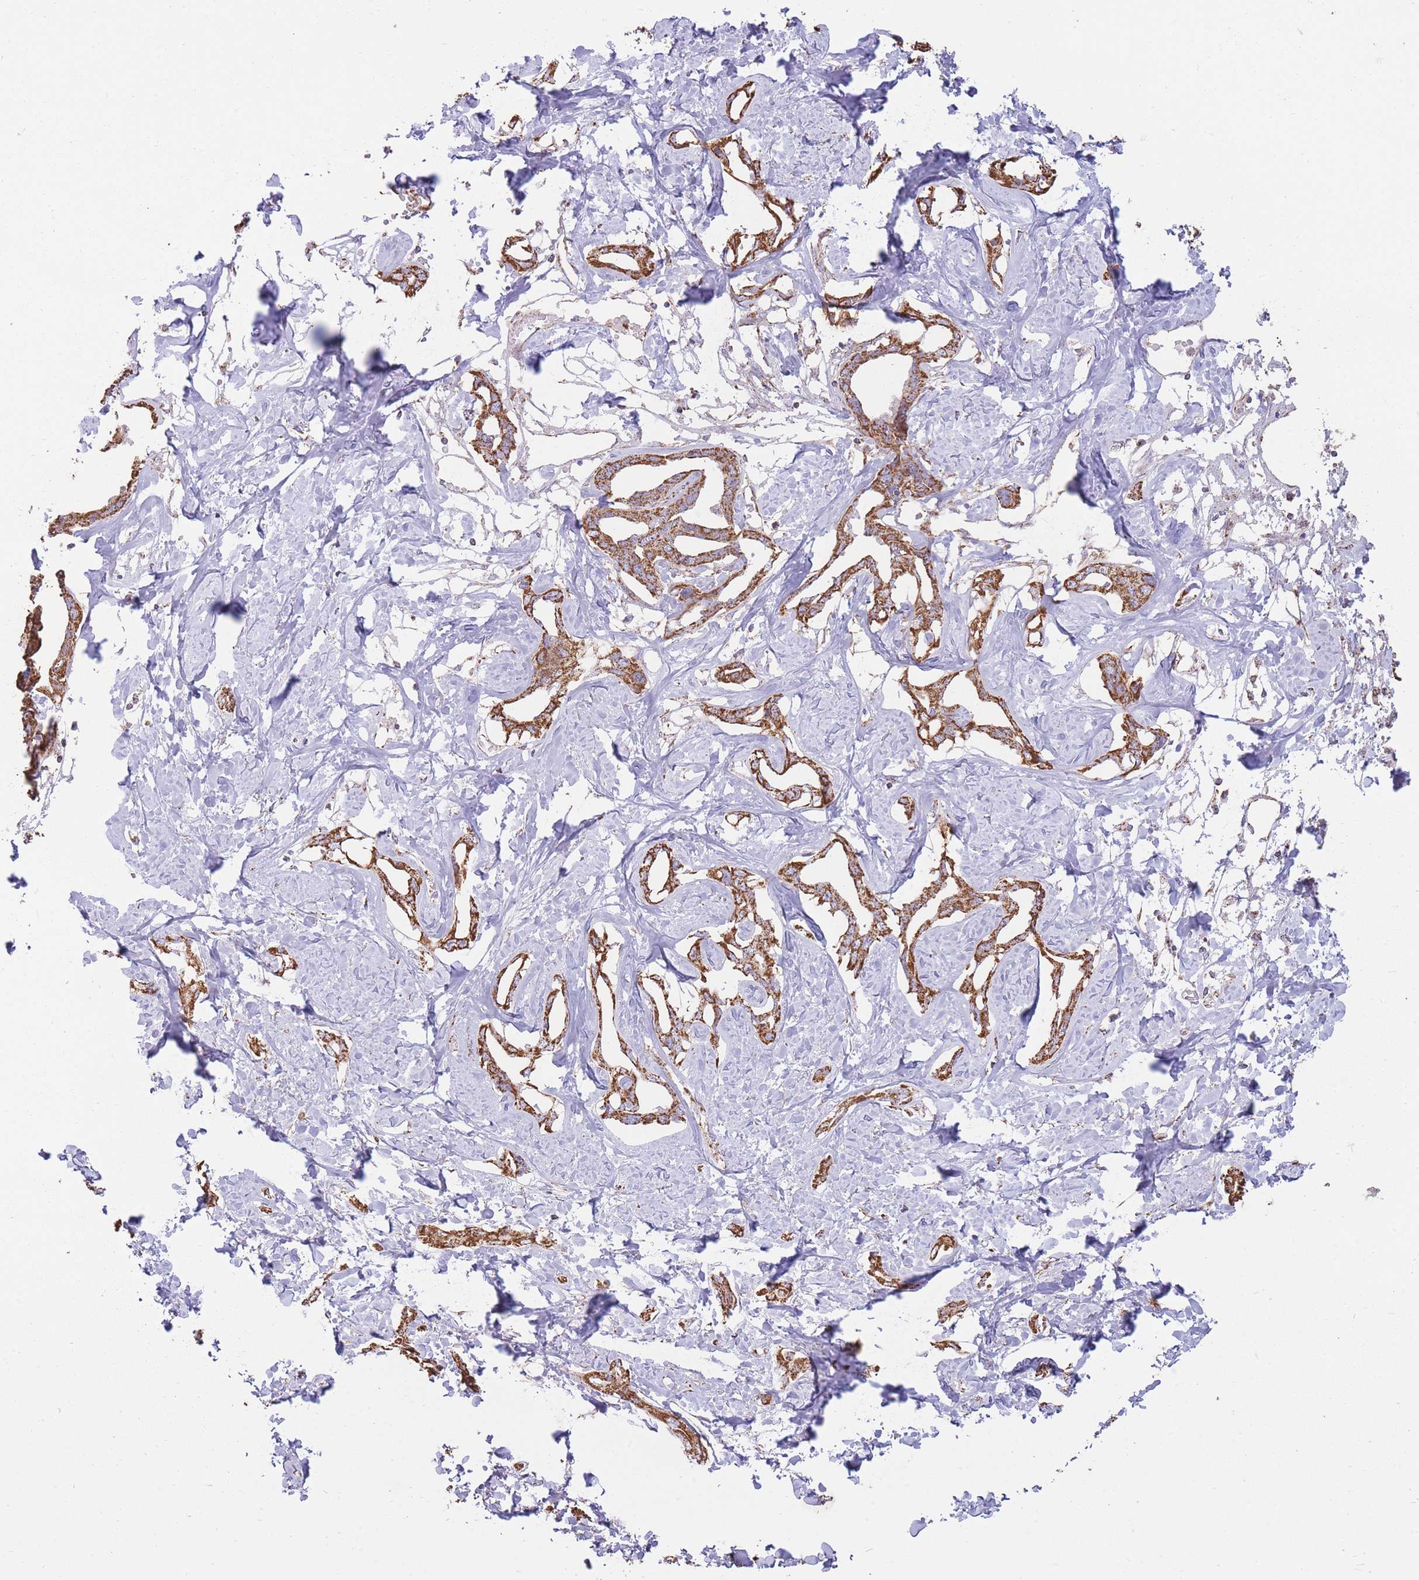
{"staining": {"intensity": "strong", "quantity": ">75%", "location": "cytoplasmic/membranous"}, "tissue": "liver cancer", "cell_type": "Tumor cells", "image_type": "cancer", "snomed": [{"axis": "morphology", "description": "Cholangiocarcinoma"}, {"axis": "topography", "description": "Liver"}], "caption": "IHC staining of liver cholangiocarcinoma, which shows high levels of strong cytoplasmic/membranous positivity in about >75% of tumor cells indicating strong cytoplasmic/membranous protein staining. The staining was performed using DAB (brown) for protein detection and nuclei were counterstained in hematoxylin (blue).", "gene": "KIF16B", "patient": {"sex": "male", "age": 59}}